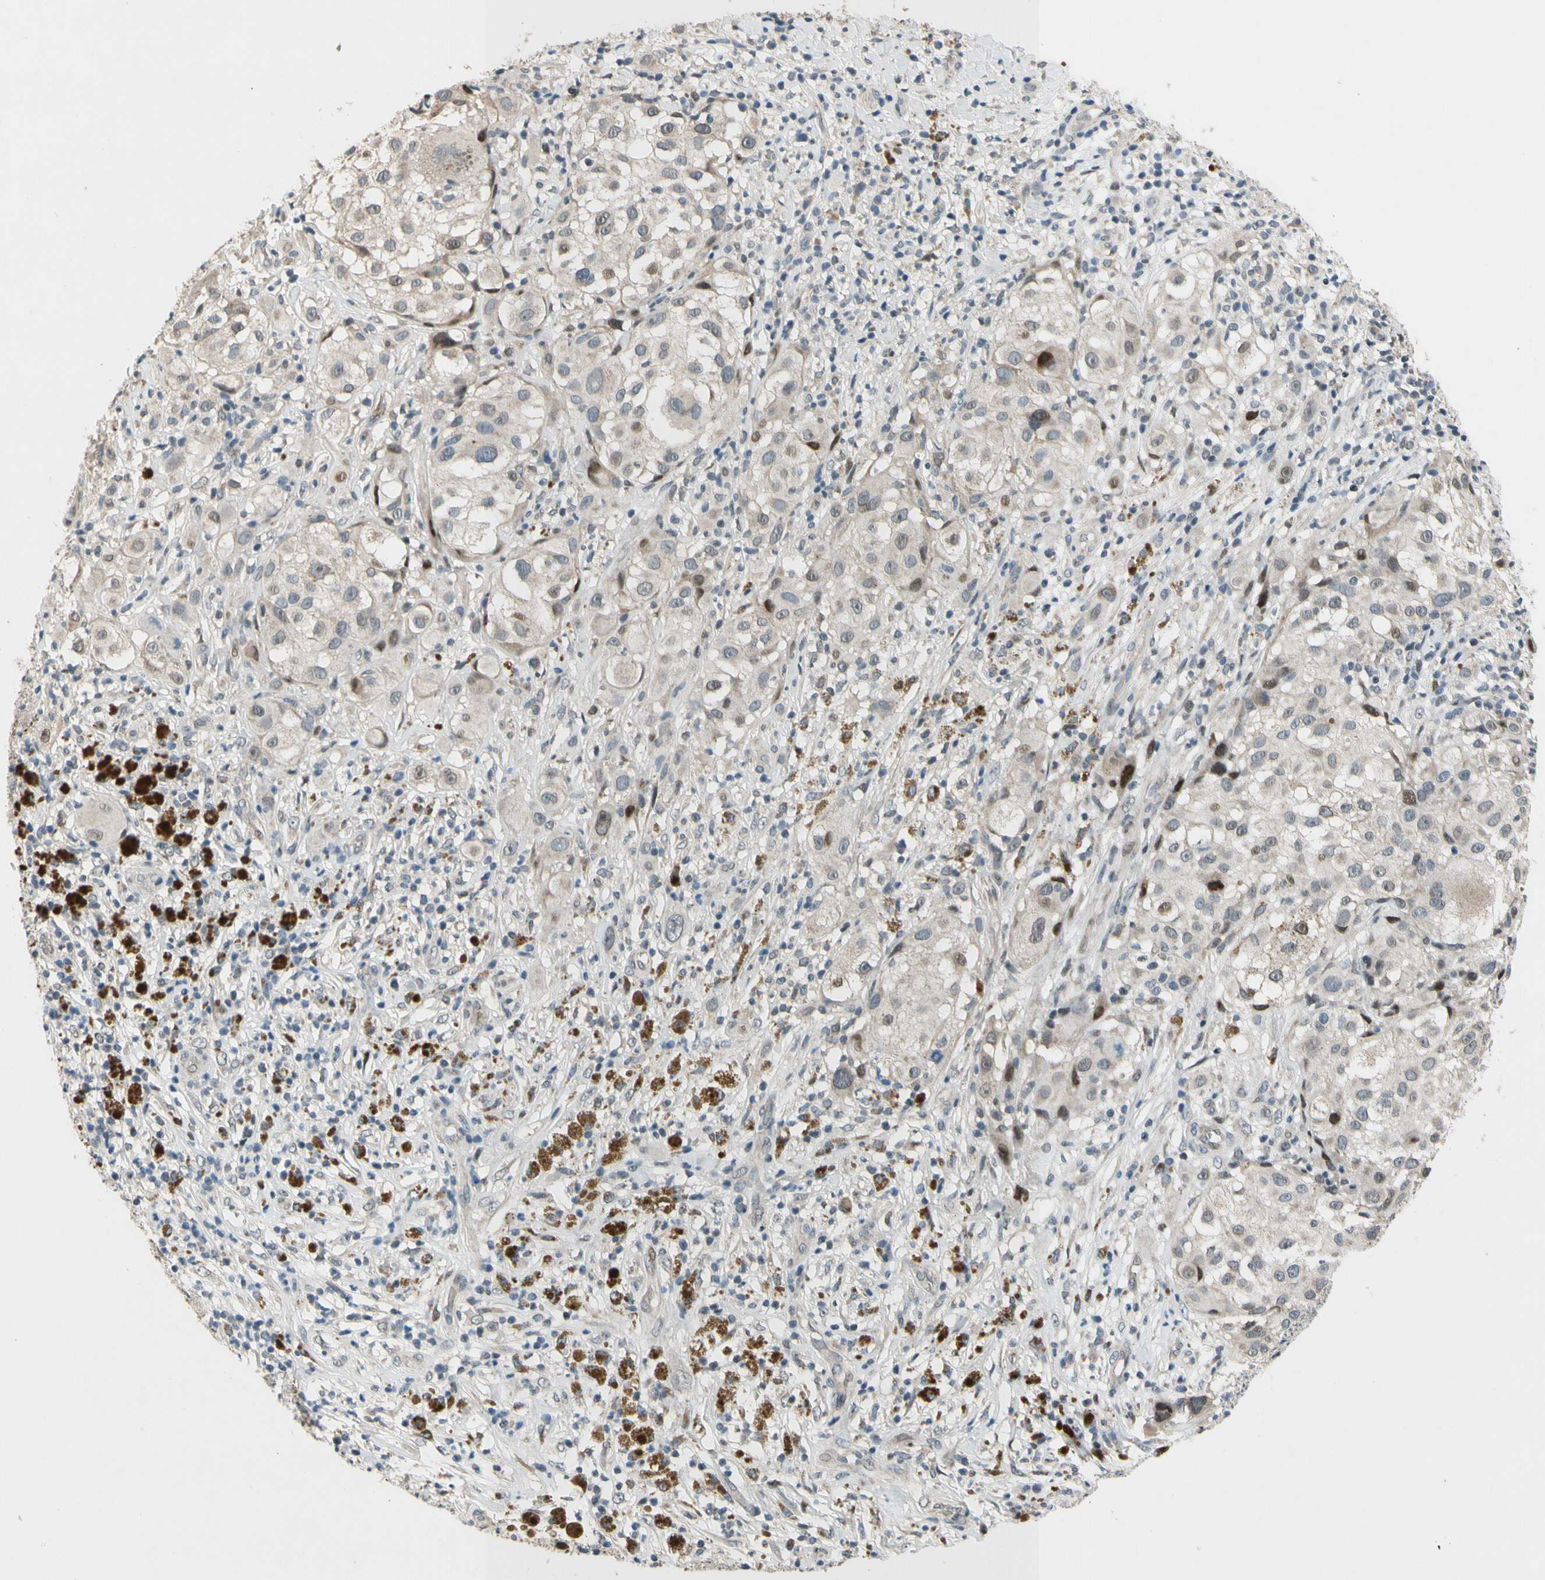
{"staining": {"intensity": "moderate", "quantity": "<25%", "location": "nuclear"}, "tissue": "melanoma", "cell_type": "Tumor cells", "image_type": "cancer", "snomed": [{"axis": "morphology", "description": "Necrosis, NOS"}, {"axis": "morphology", "description": "Malignant melanoma, NOS"}, {"axis": "topography", "description": "Skin"}], "caption": "Human melanoma stained with a brown dye displays moderate nuclear positive staining in approximately <25% of tumor cells.", "gene": "ZNF184", "patient": {"sex": "female", "age": 87}}